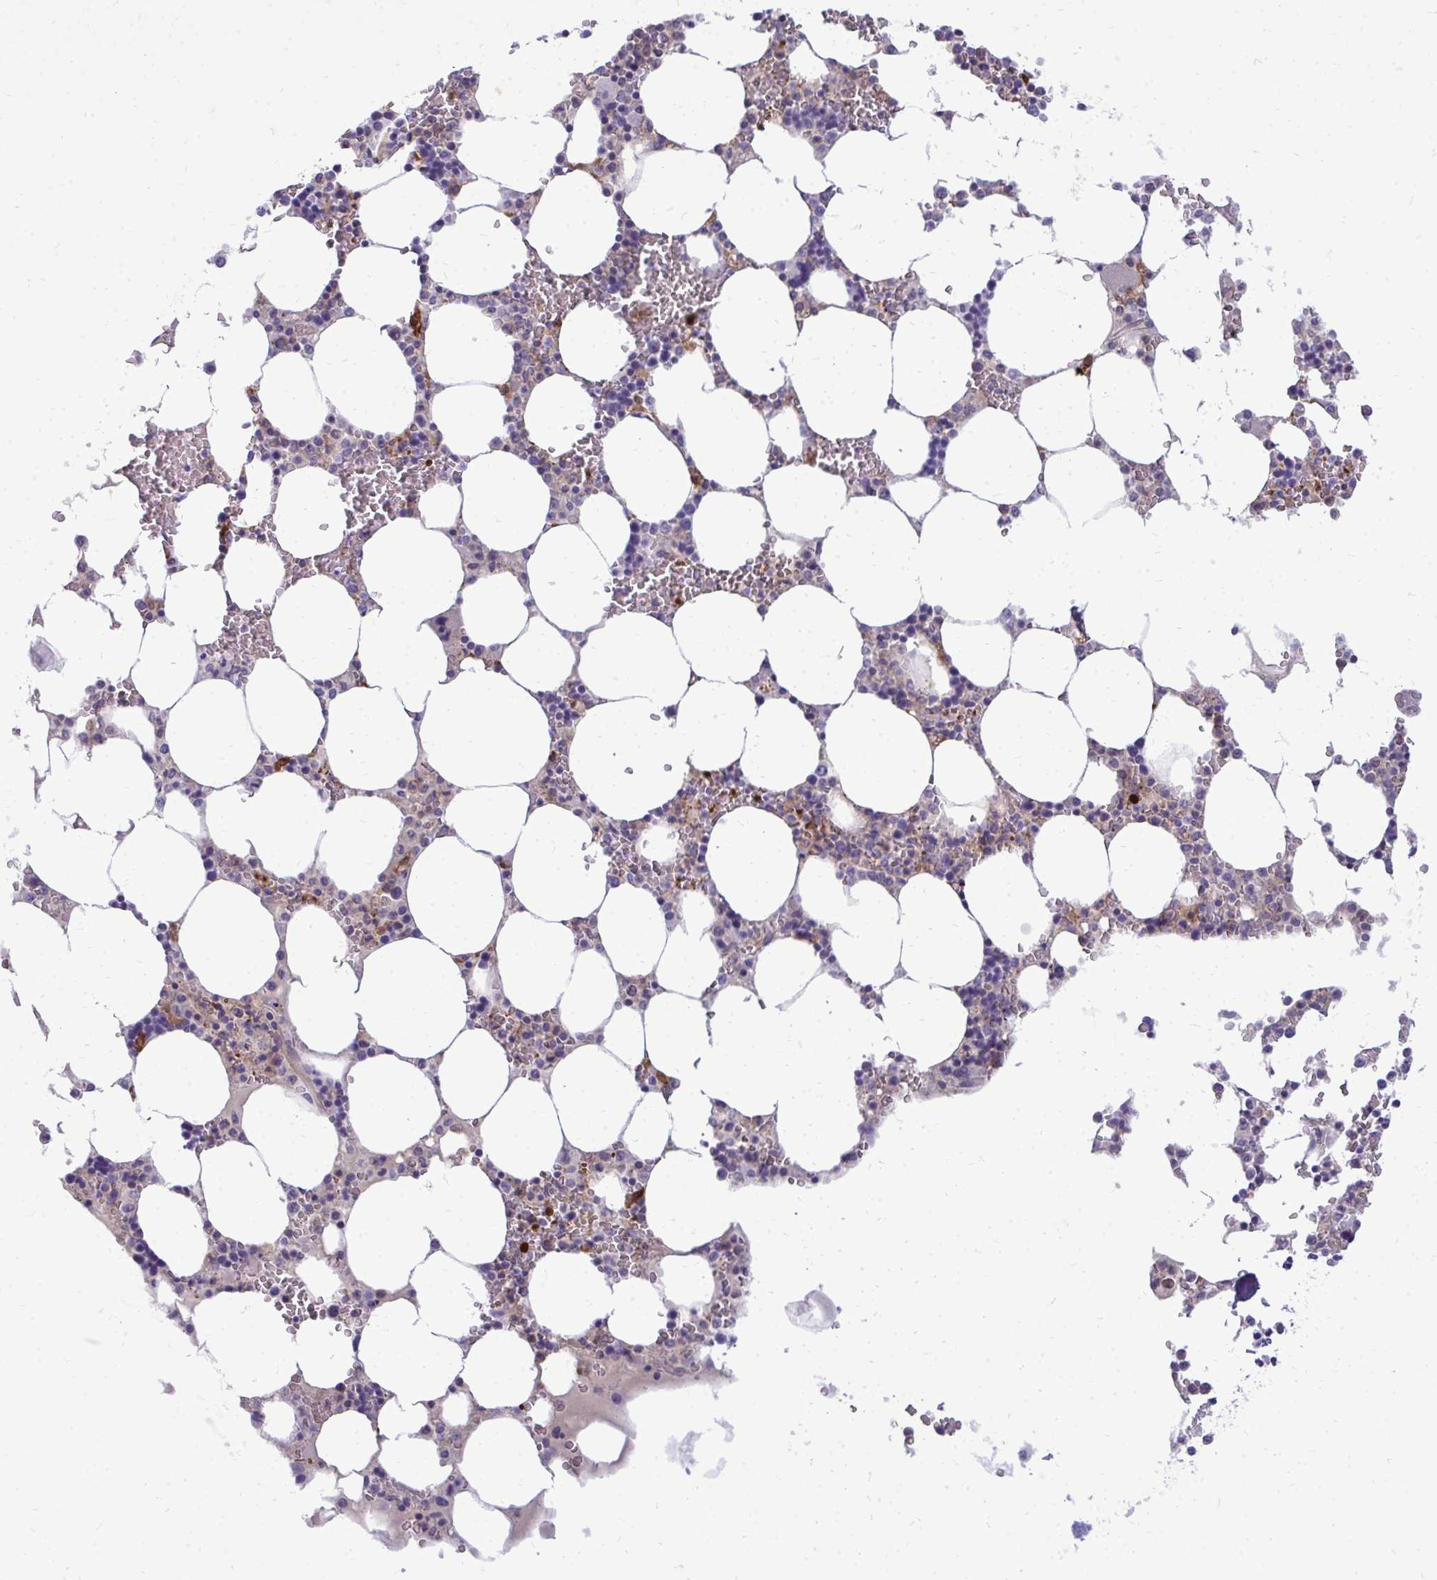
{"staining": {"intensity": "negative", "quantity": "none", "location": "none"}, "tissue": "bone marrow", "cell_type": "Hematopoietic cells", "image_type": "normal", "snomed": [{"axis": "morphology", "description": "Normal tissue, NOS"}, {"axis": "topography", "description": "Bone marrow"}], "caption": "Immunohistochemistry of unremarkable human bone marrow shows no positivity in hematopoietic cells.", "gene": "FABP3", "patient": {"sex": "male", "age": 64}}